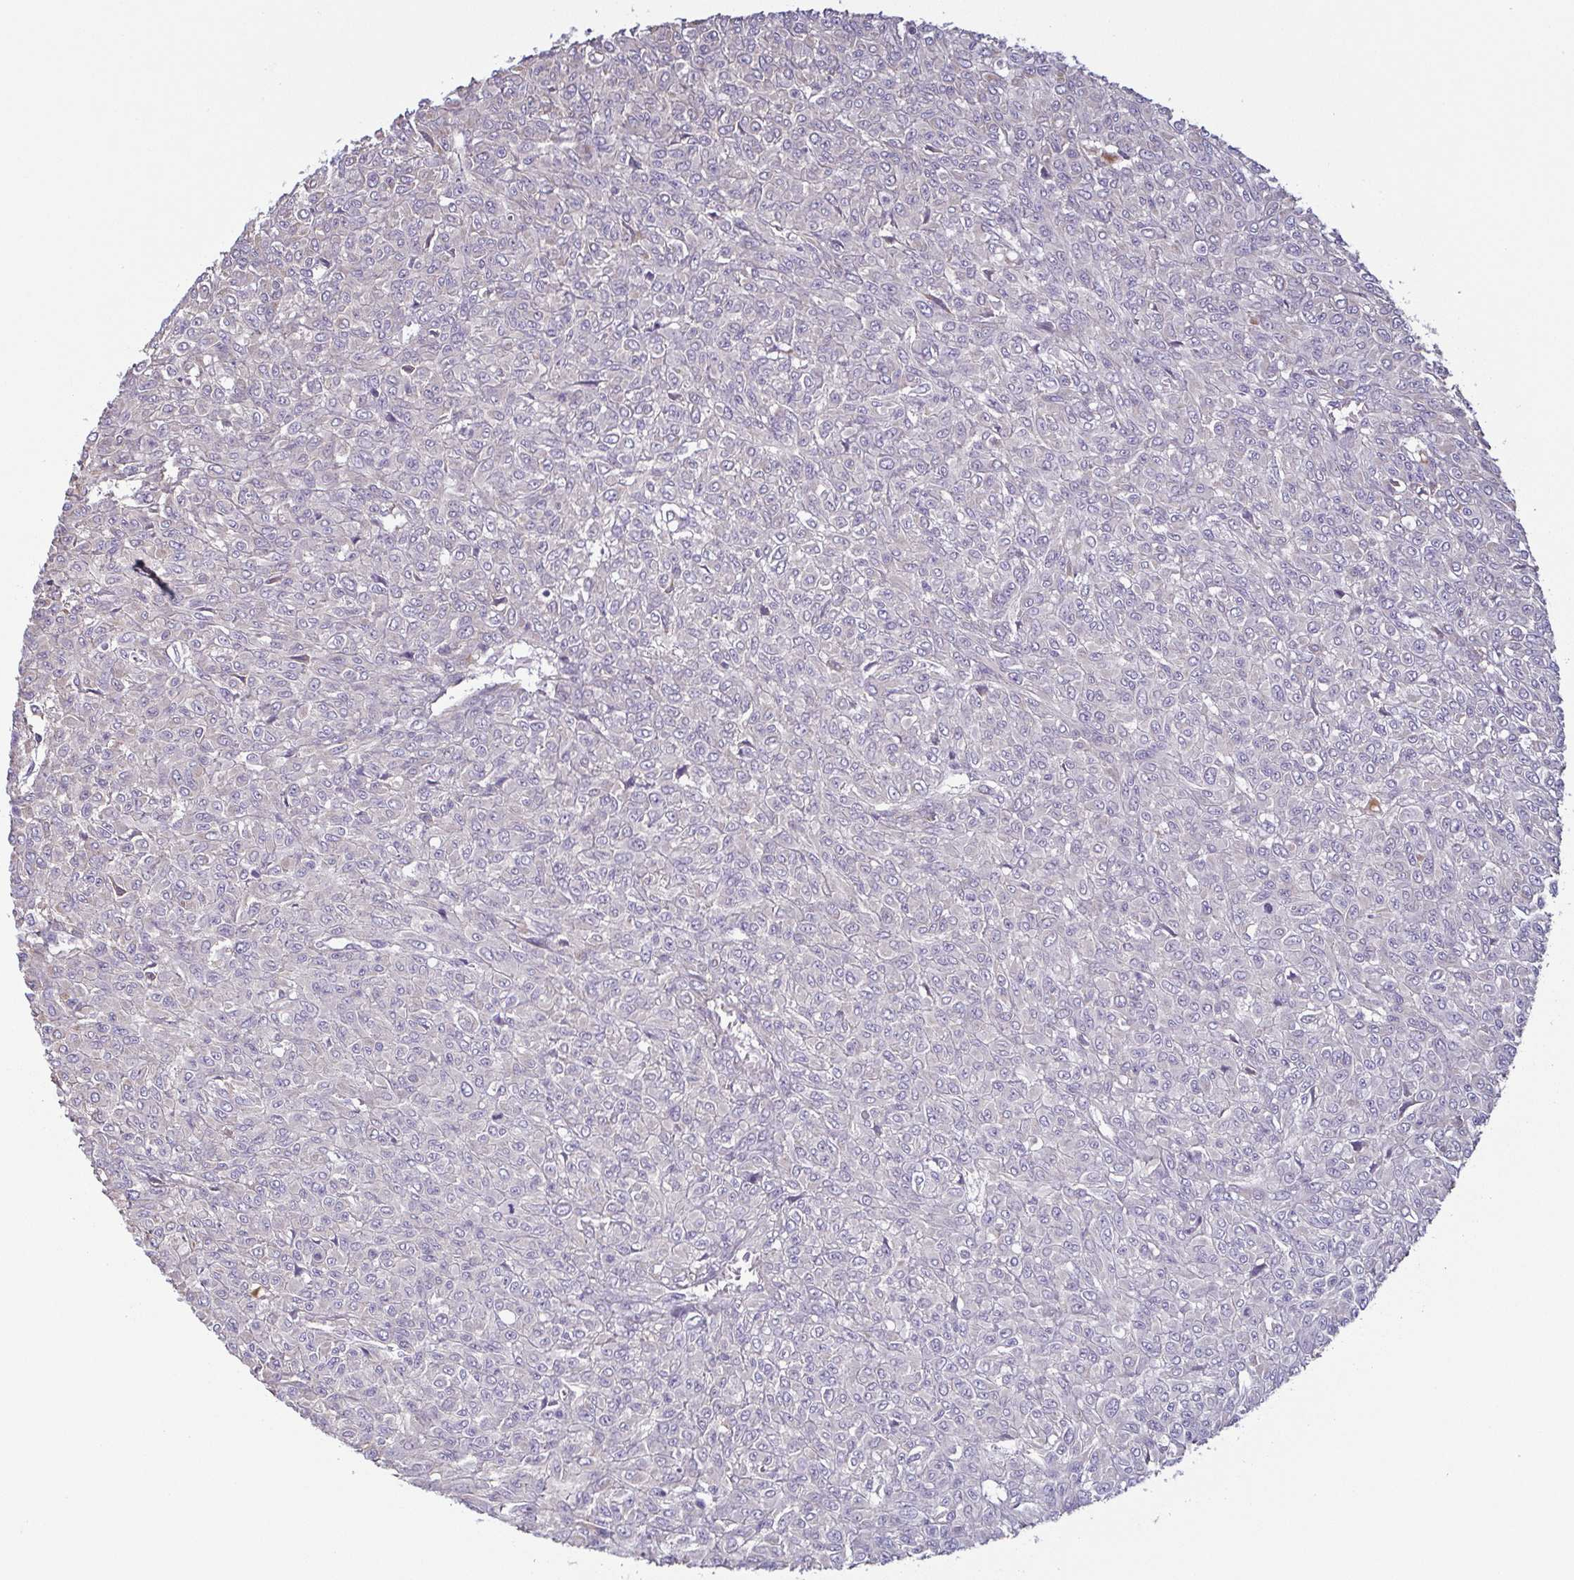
{"staining": {"intensity": "negative", "quantity": "none", "location": "none"}, "tissue": "renal cancer", "cell_type": "Tumor cells", "image_type": "cancer", "snomed": [{"axis": "morphology", "description": "Adenocarcinoma, NOS"}, {"axis": "topography", "description": "Kidney"}], "caption": "A histopathology image of adenocarcinoma (renal) stained for a protein exhibits no brown staining in tumor cells.", "gene": "ECM1", "patient": {"sex": "male", "age": 58}}